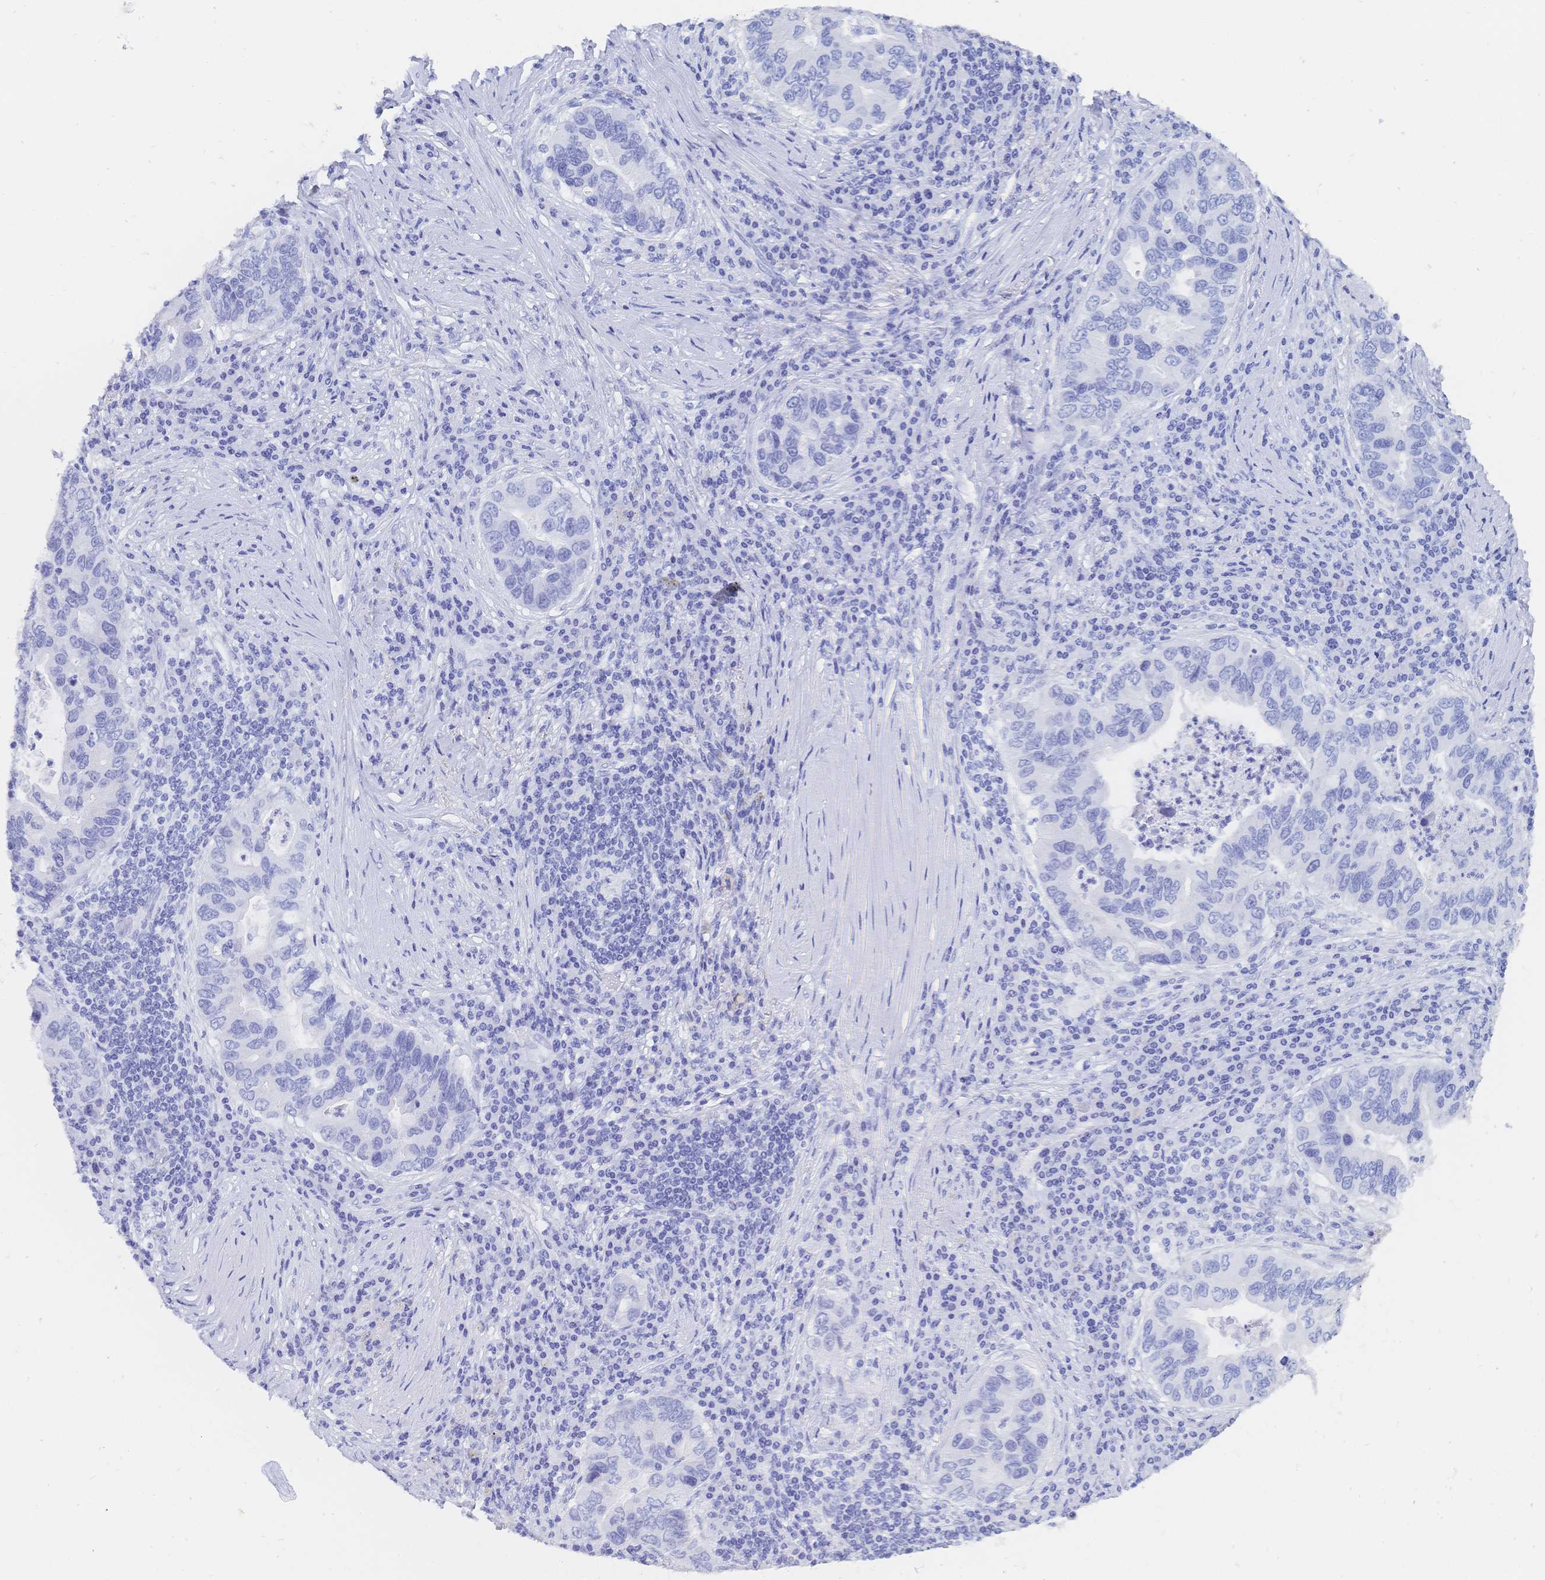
{"staining": {"intensity": "negative", "quantity": "none", "location": "none"}, "tissue": "lung cancer", "cell_type": "Tumor cells", "image_type": "cancer", "snomed": [{"axis": "morphology", "description": "Adenocarcinoma, NOS"}, {"axis": "morphology", "description": "Adenocarcinoma, metastatic, NOS"}, {"axis": "topography", "description": "Lymph node"}, {"axis": "topography", "description": "Lung"}], "caption": "This is an immunohistochemistry photomicrograph of metastatic adenocarcinoma (lung). There is no expression in tumor cells.", "gene": "MEP1B", "patient": {"sex": "female", "age": 54}}